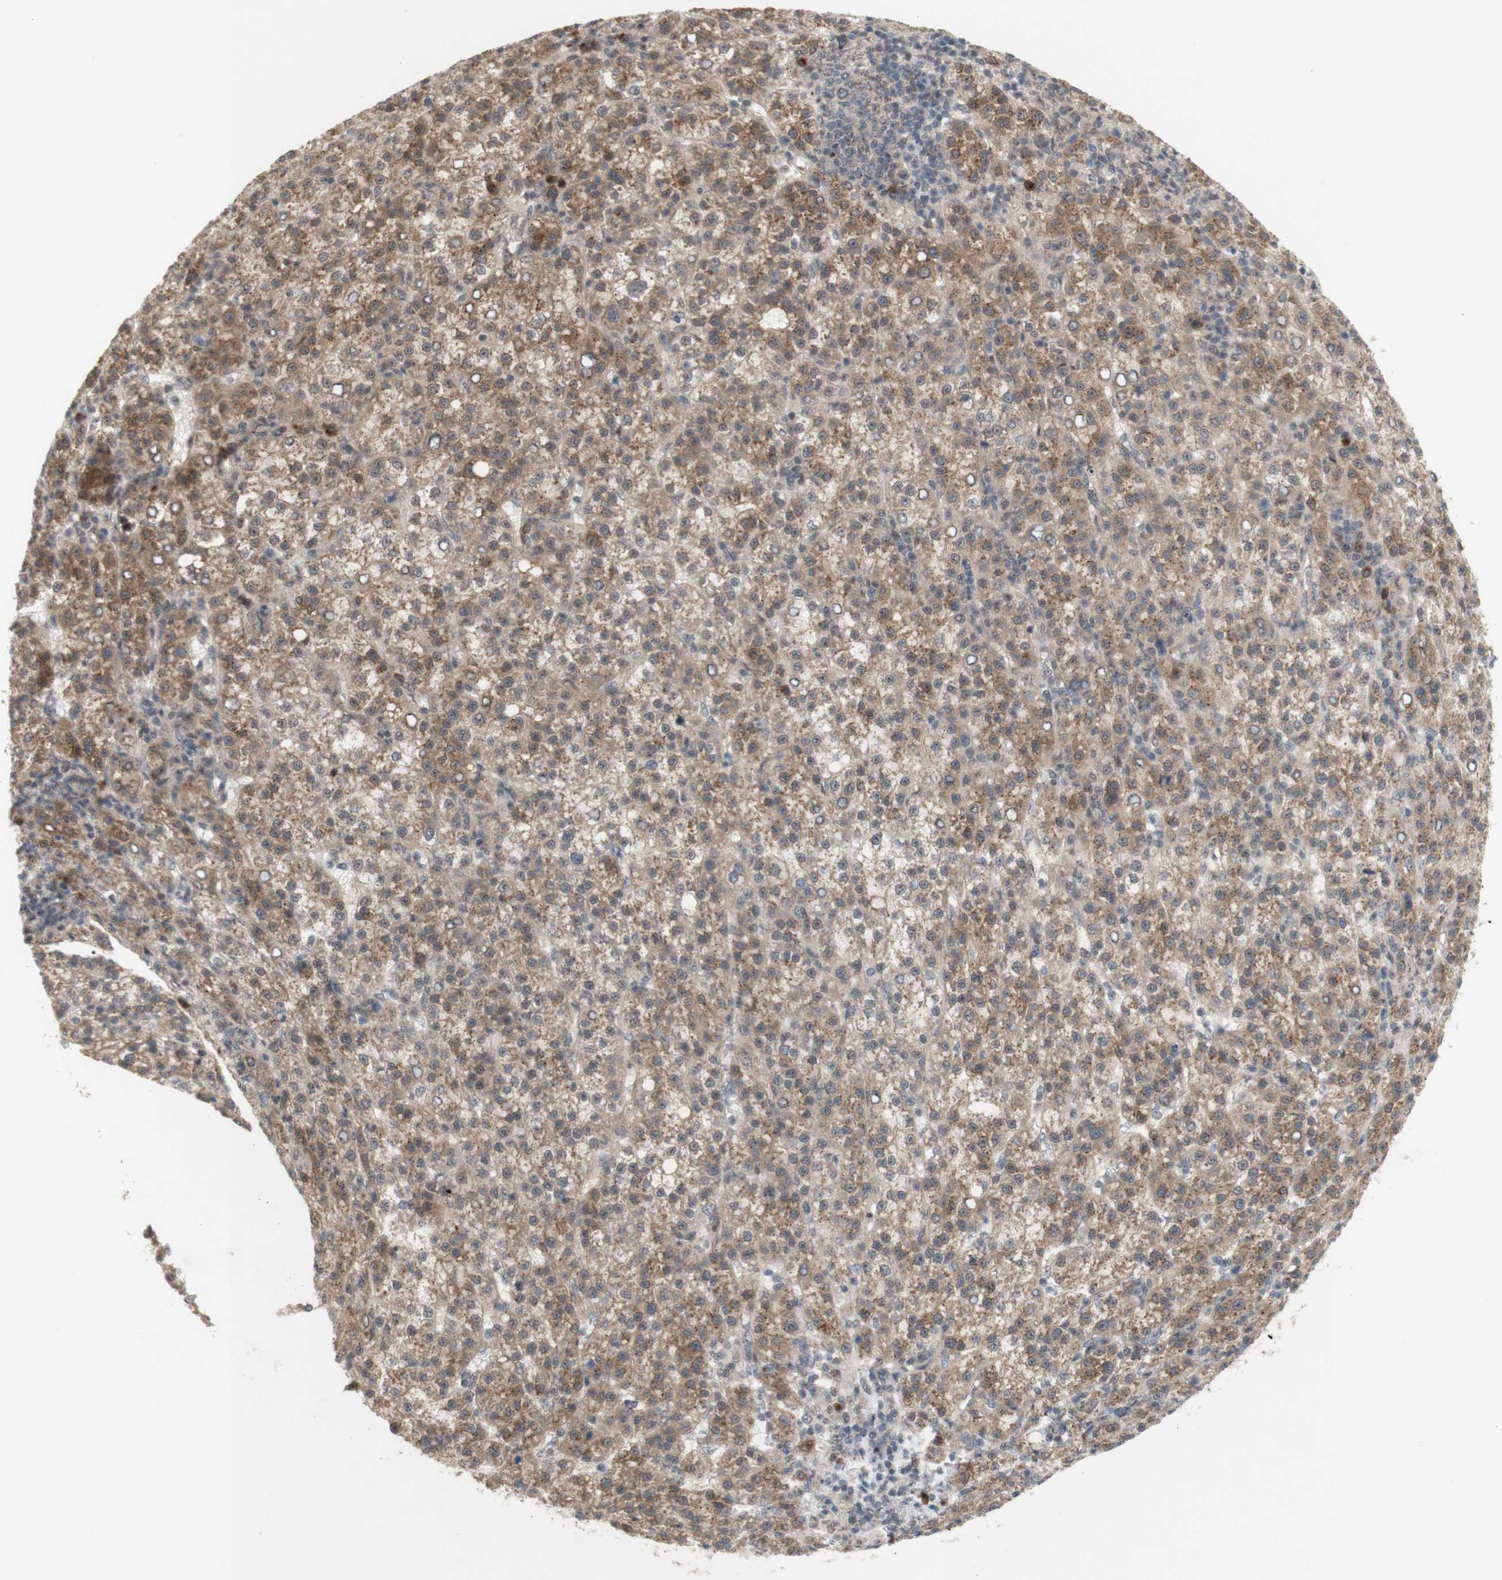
{"staining": {"intensity": "moderate", "quantity": ">75%", "location": "cytoplasmic/membranous"}, "tissue": "liver cancer", "cell_type": "Tumor cells", "image_type": "cancer", "snomed": [{"axis": "morphology", "description": "Carcinoma, Hepatocellular, NOS"}, {"axis": "topography", "description": "Liver"}], "caption": "A brown stain shows moderate cytoplasmic/membranous positivity of a protein in liver cancer (hepatocellular carcinoma) tumor cells.", "gene": "CYLD", "patient": {"sex": "female", "age": 58}}